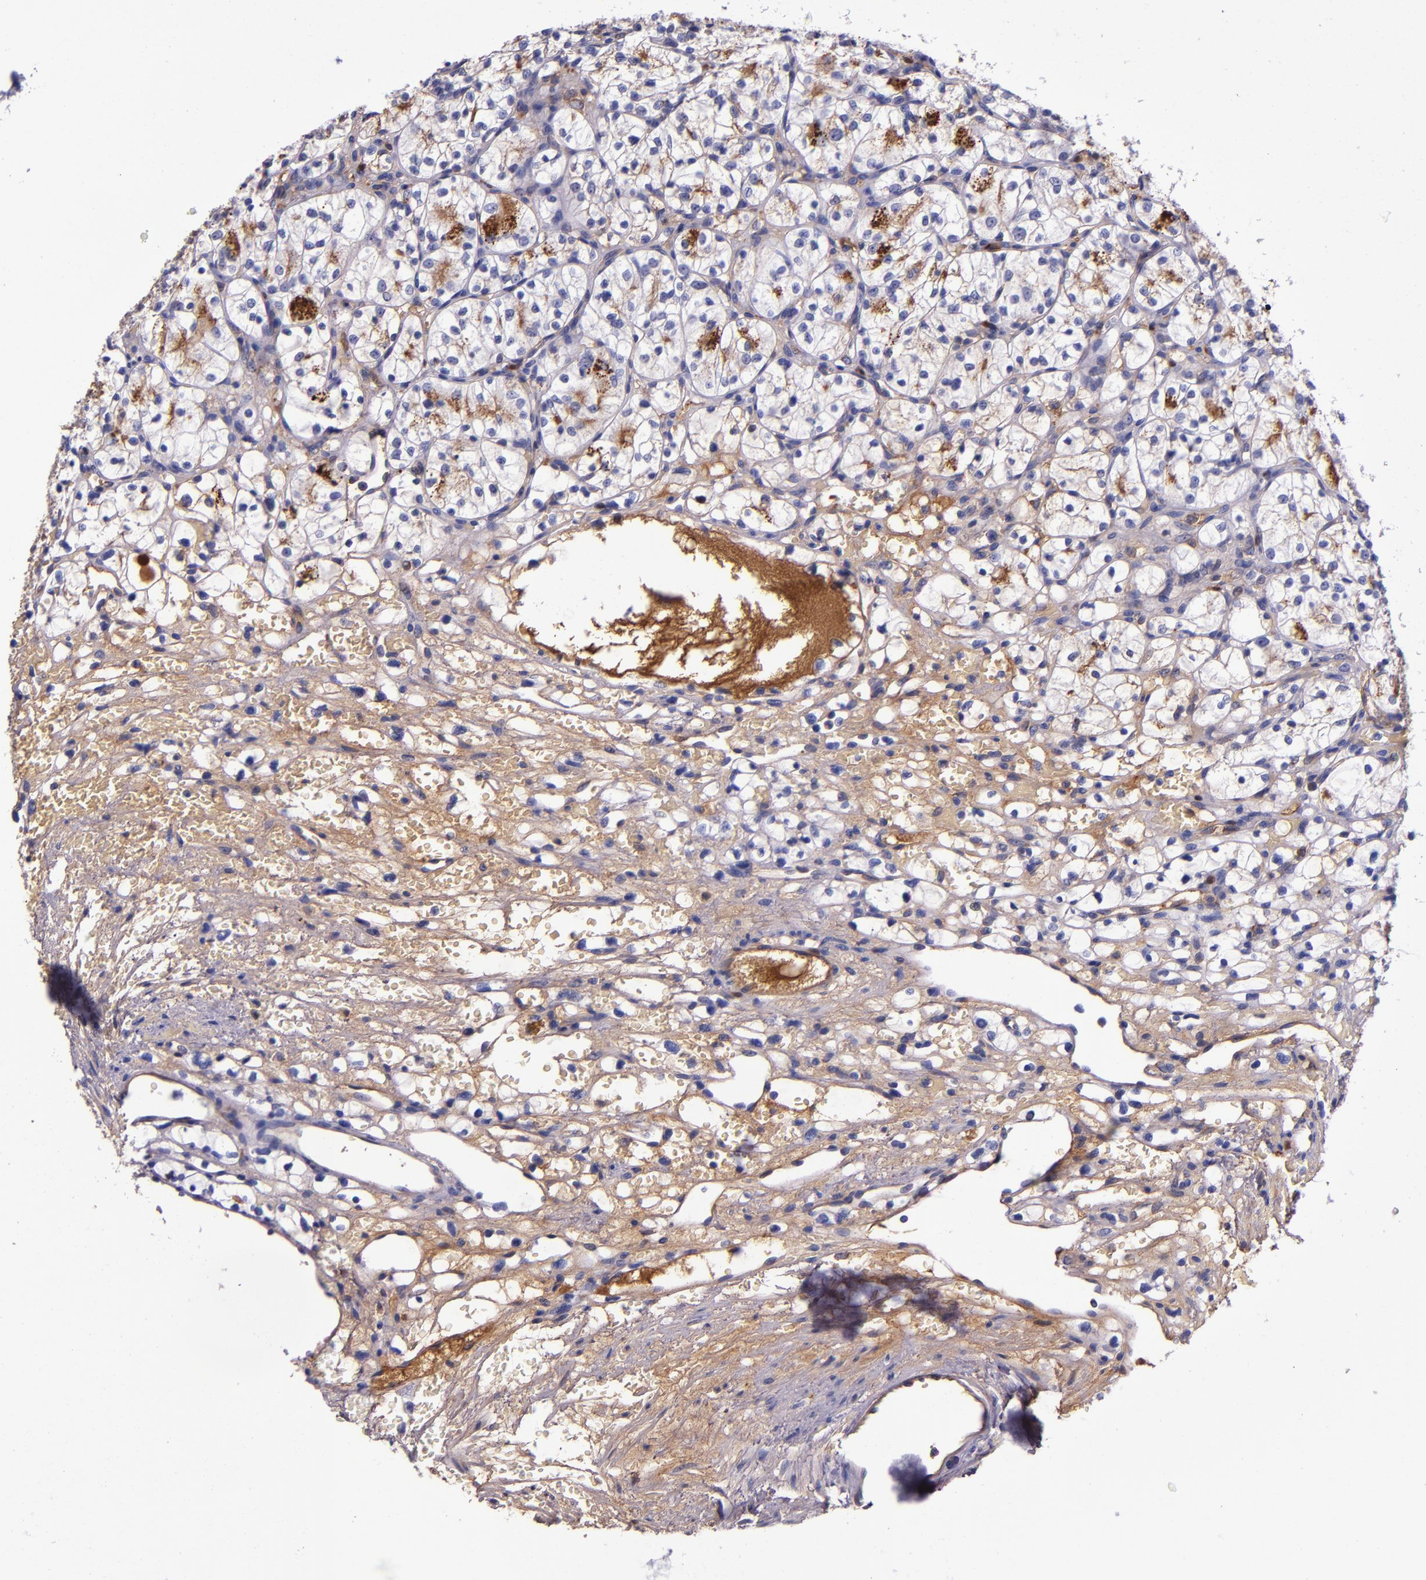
{"staining": {"intensity": "negative", "quantity": "none", "location": "none"}, "tissue": "renal cancer", "cell_type": "Tumor cells", "image_type": "cancer", "snomed": [{"axis": "morphology", "description": "Adenocarcinoma, NOS"}, {"axis": "topography", "description": "Kidney"}], "caption": "Human renal cancer (adenocarcinoma) stained for a protein using immunohistochemistry reveals no staining in tumor cells.", "gene": "CLEC3B", "patient": {"sex": "female", "age": 60}}